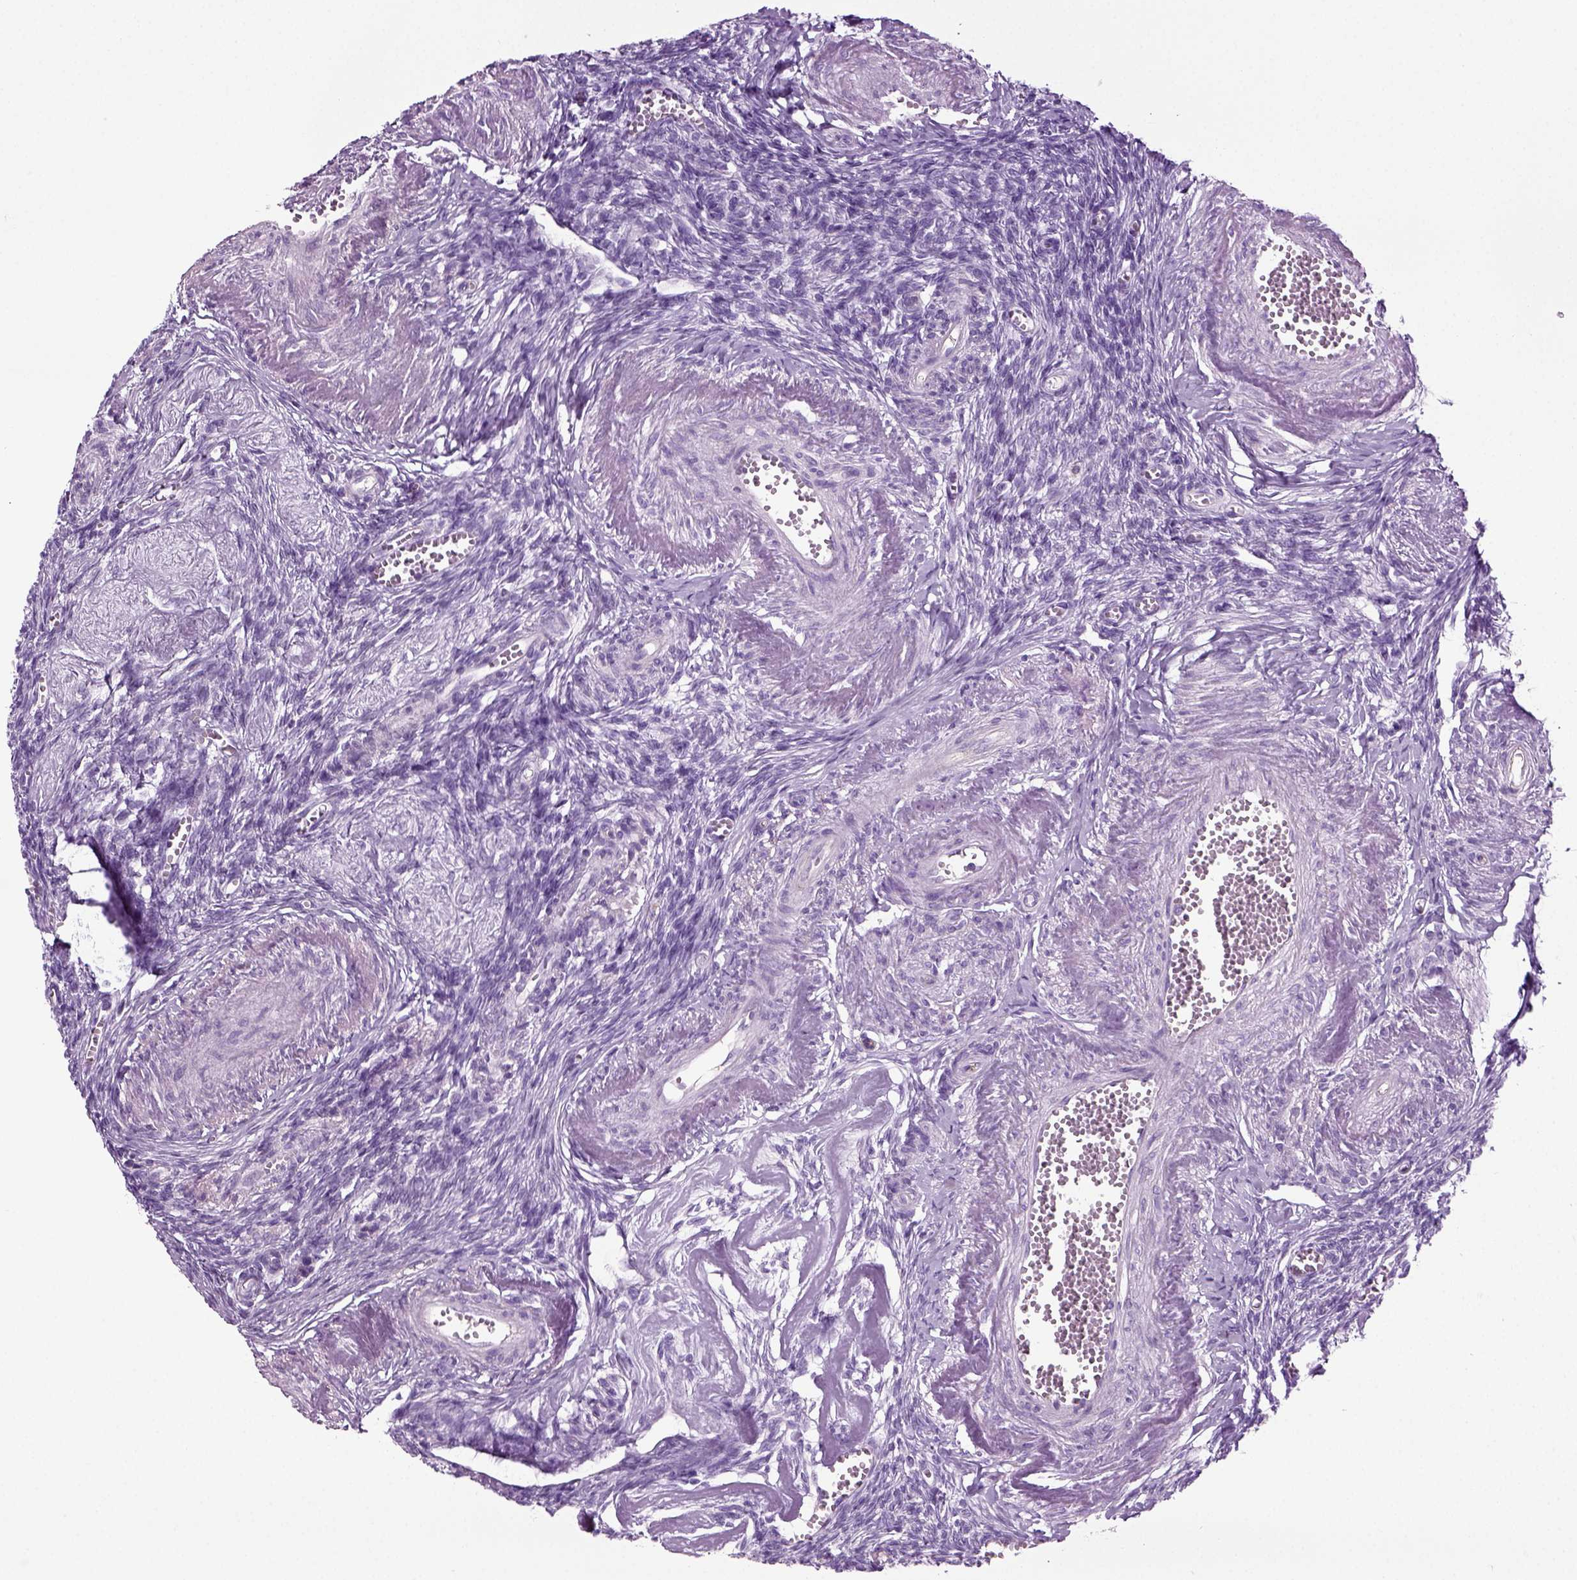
{"staining": {"intensity": "negative", "quantity": "none", "location": "none"}, "tissue": "ovary", "cell_type": "Follicle cells", "image_type": "normal", "snomed": [{"axis": "morphology", "description": "Normal tissue, NOS"}, {"axis": "topography", "description": "Ovary"}], "caption": "There is no significant staining in follicle cells of ovary. (Immunohistochemistry (ihc), brightfield microscopy, high magnification).", "gene": "CD109", "patient": {"sex": "female", "age": 43}}